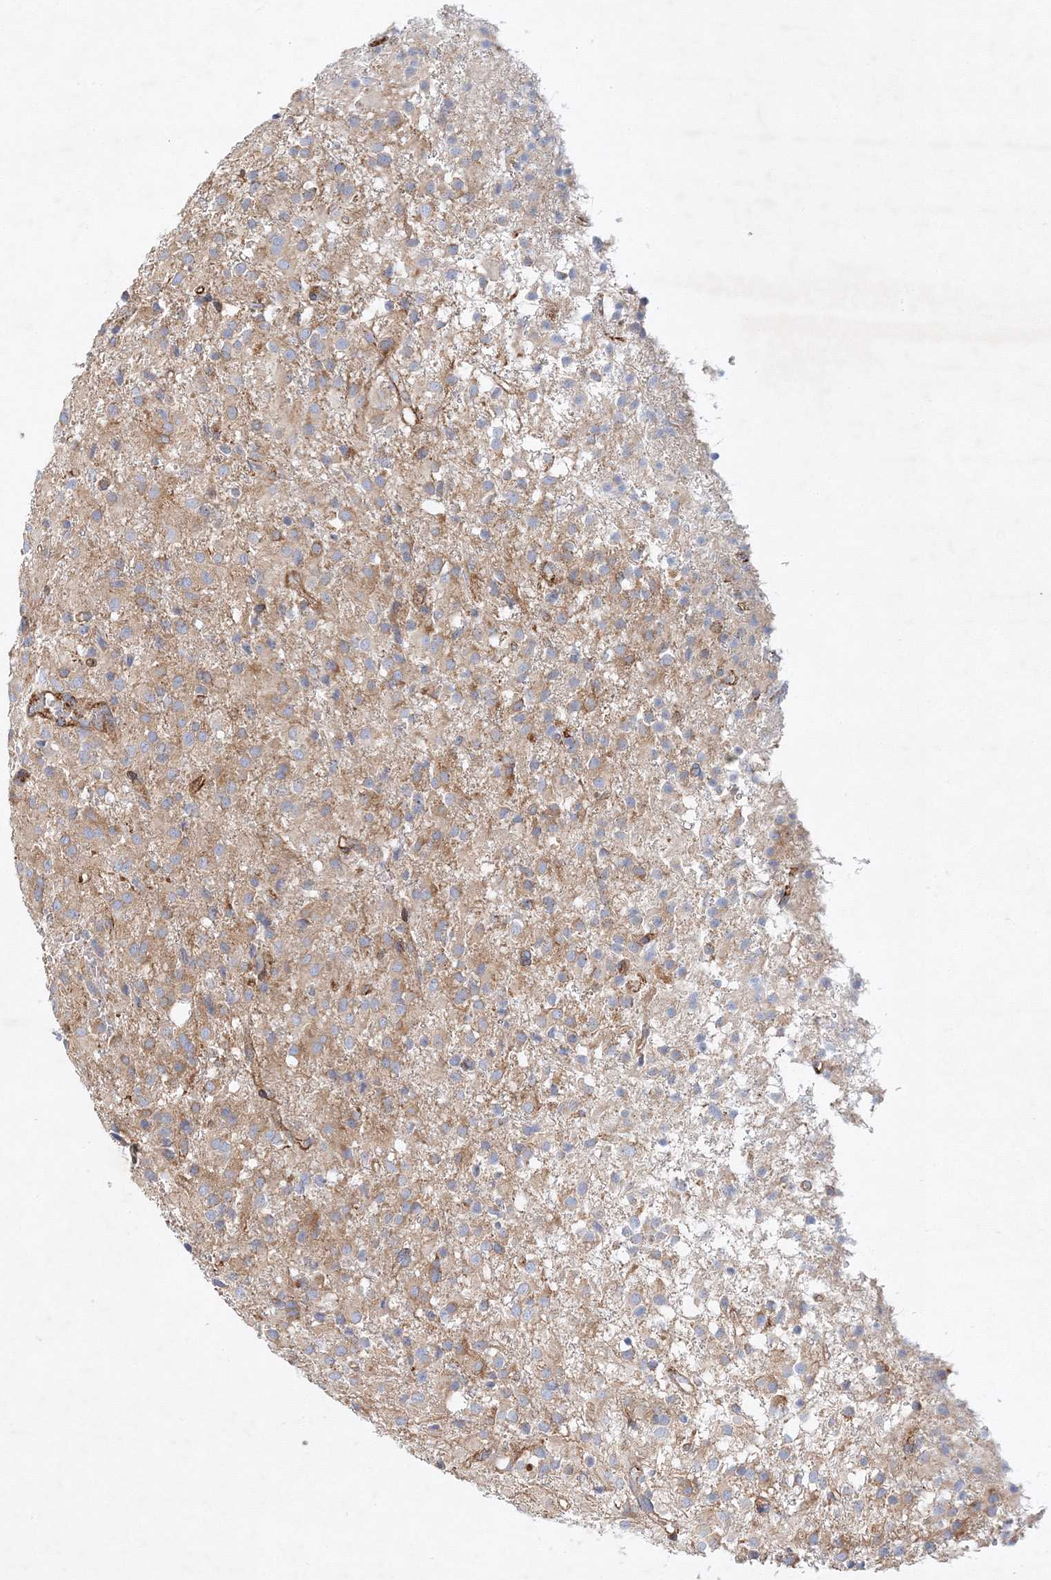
{"staining": {"intensity": "moderate", "quantity": "<25%", "location": "cytoplasmic/membranous"}, "tissue": "glioma", "cell_type": "Tumor cells", "image_type": "cancer", "snomed": [{"axis": "morphology", "description": "Glioma, malignant, High grade"}, {"axis": "topography", "description": "Brain"}], "caption": "Malignant glioma (high-grade) tissue reveals moderate cytoplasmic/membranous staining in about <25% of tumor cells The staining is performed using DAB (3,3'-diaminobenzidine) brown chromogen to label protein expression. The nuclei are counter-stained blue using hematoxylin.", "gene": "ZFYVE16", "patient": {"sex": "female", "age": 59}}